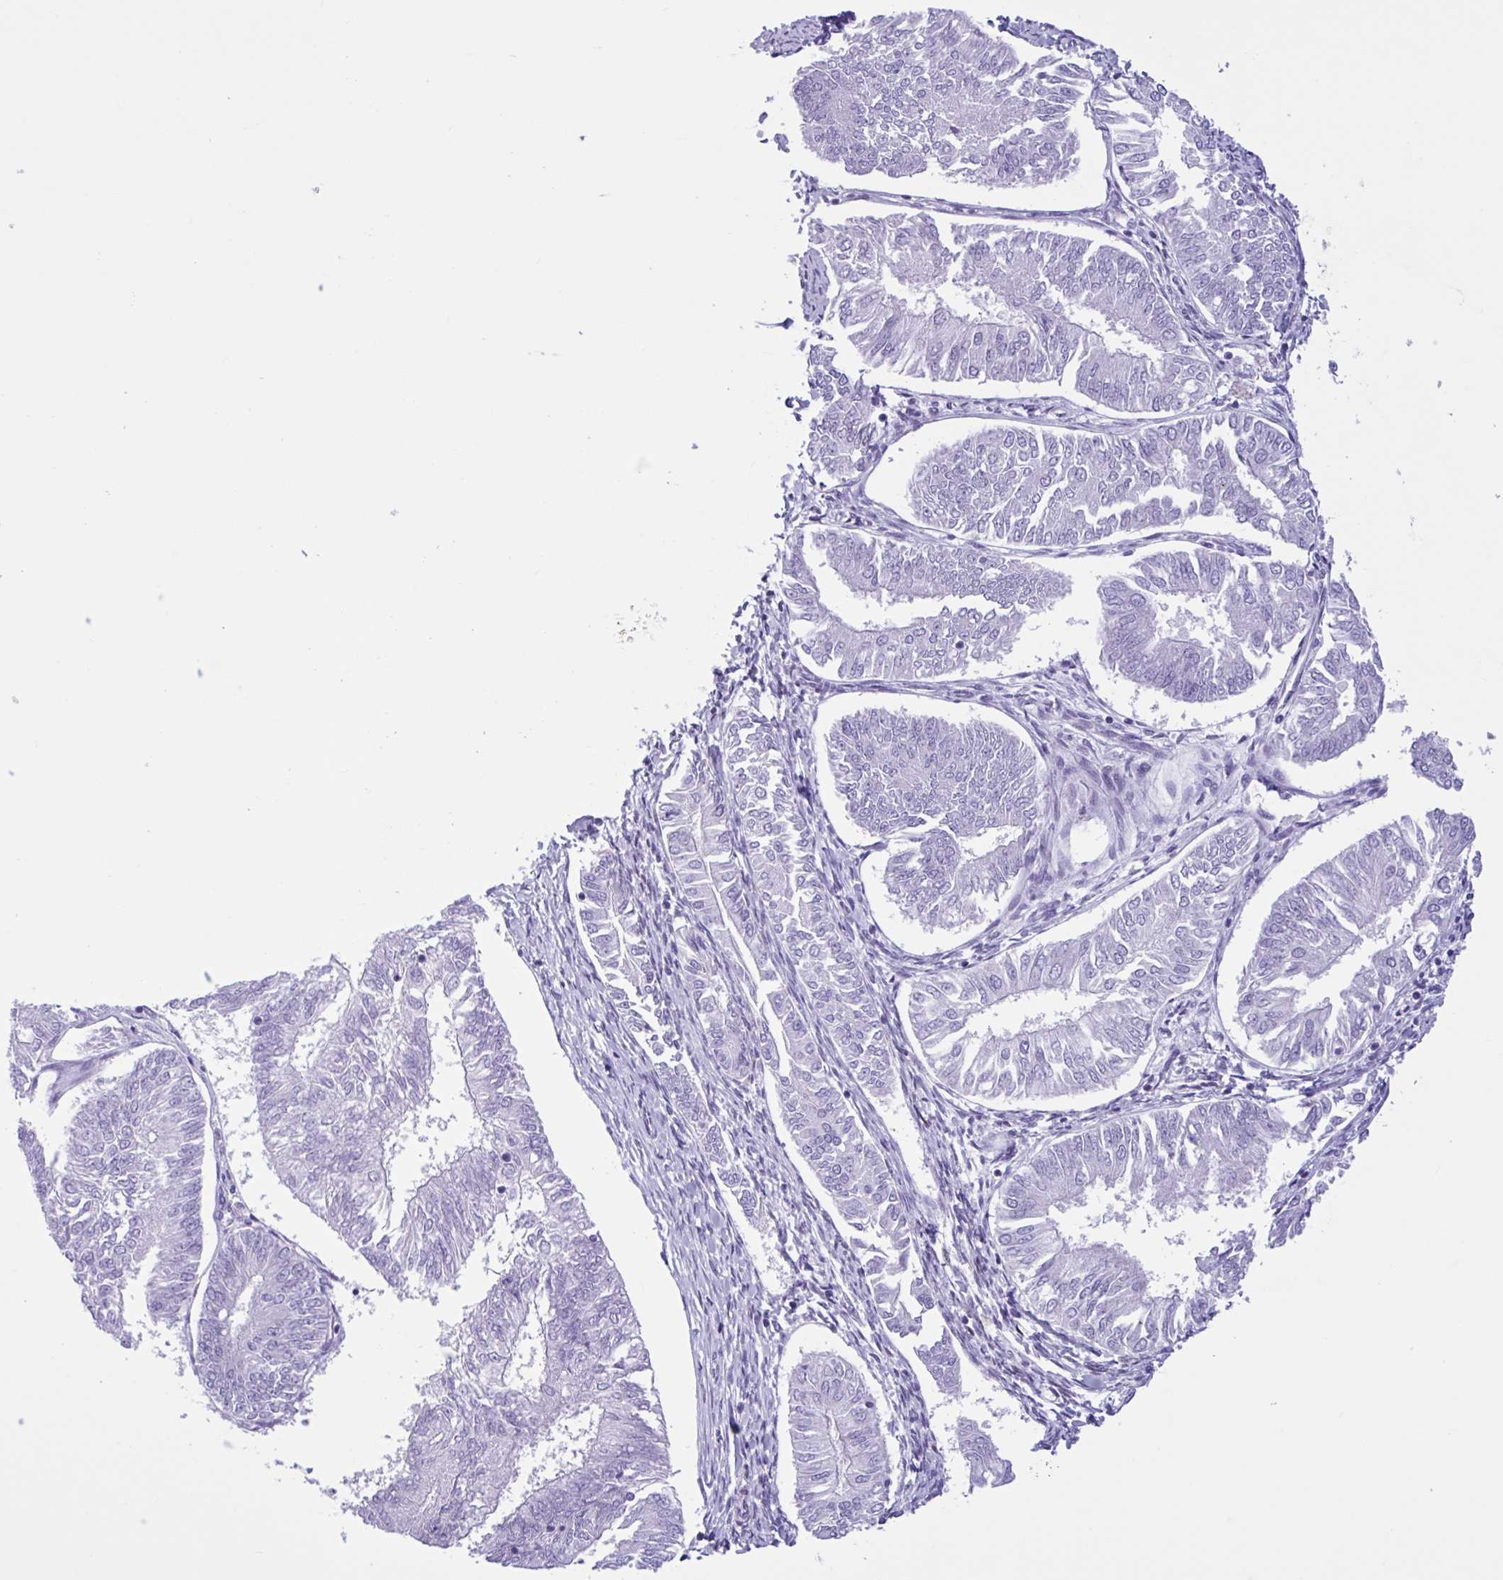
{"staining": {"intensity": "negative", "quantity": "none", "location": "none"}, "tissue": "endometrial cancer", "cell_type": "Tumor cells", "image_type": "cancer", "snomed": [{"axis": "morphology", "description": "Adenocarcinoma, NOS"}, {"axis": "topography", "description": "Endometrium"}], "caption": "DAB immunohistochemical staining of endometrial cancer demonstrates no significant expression in tumor cells.", "gene": "AHCYL2", "patient": {"sex": "female", "age": 58}}